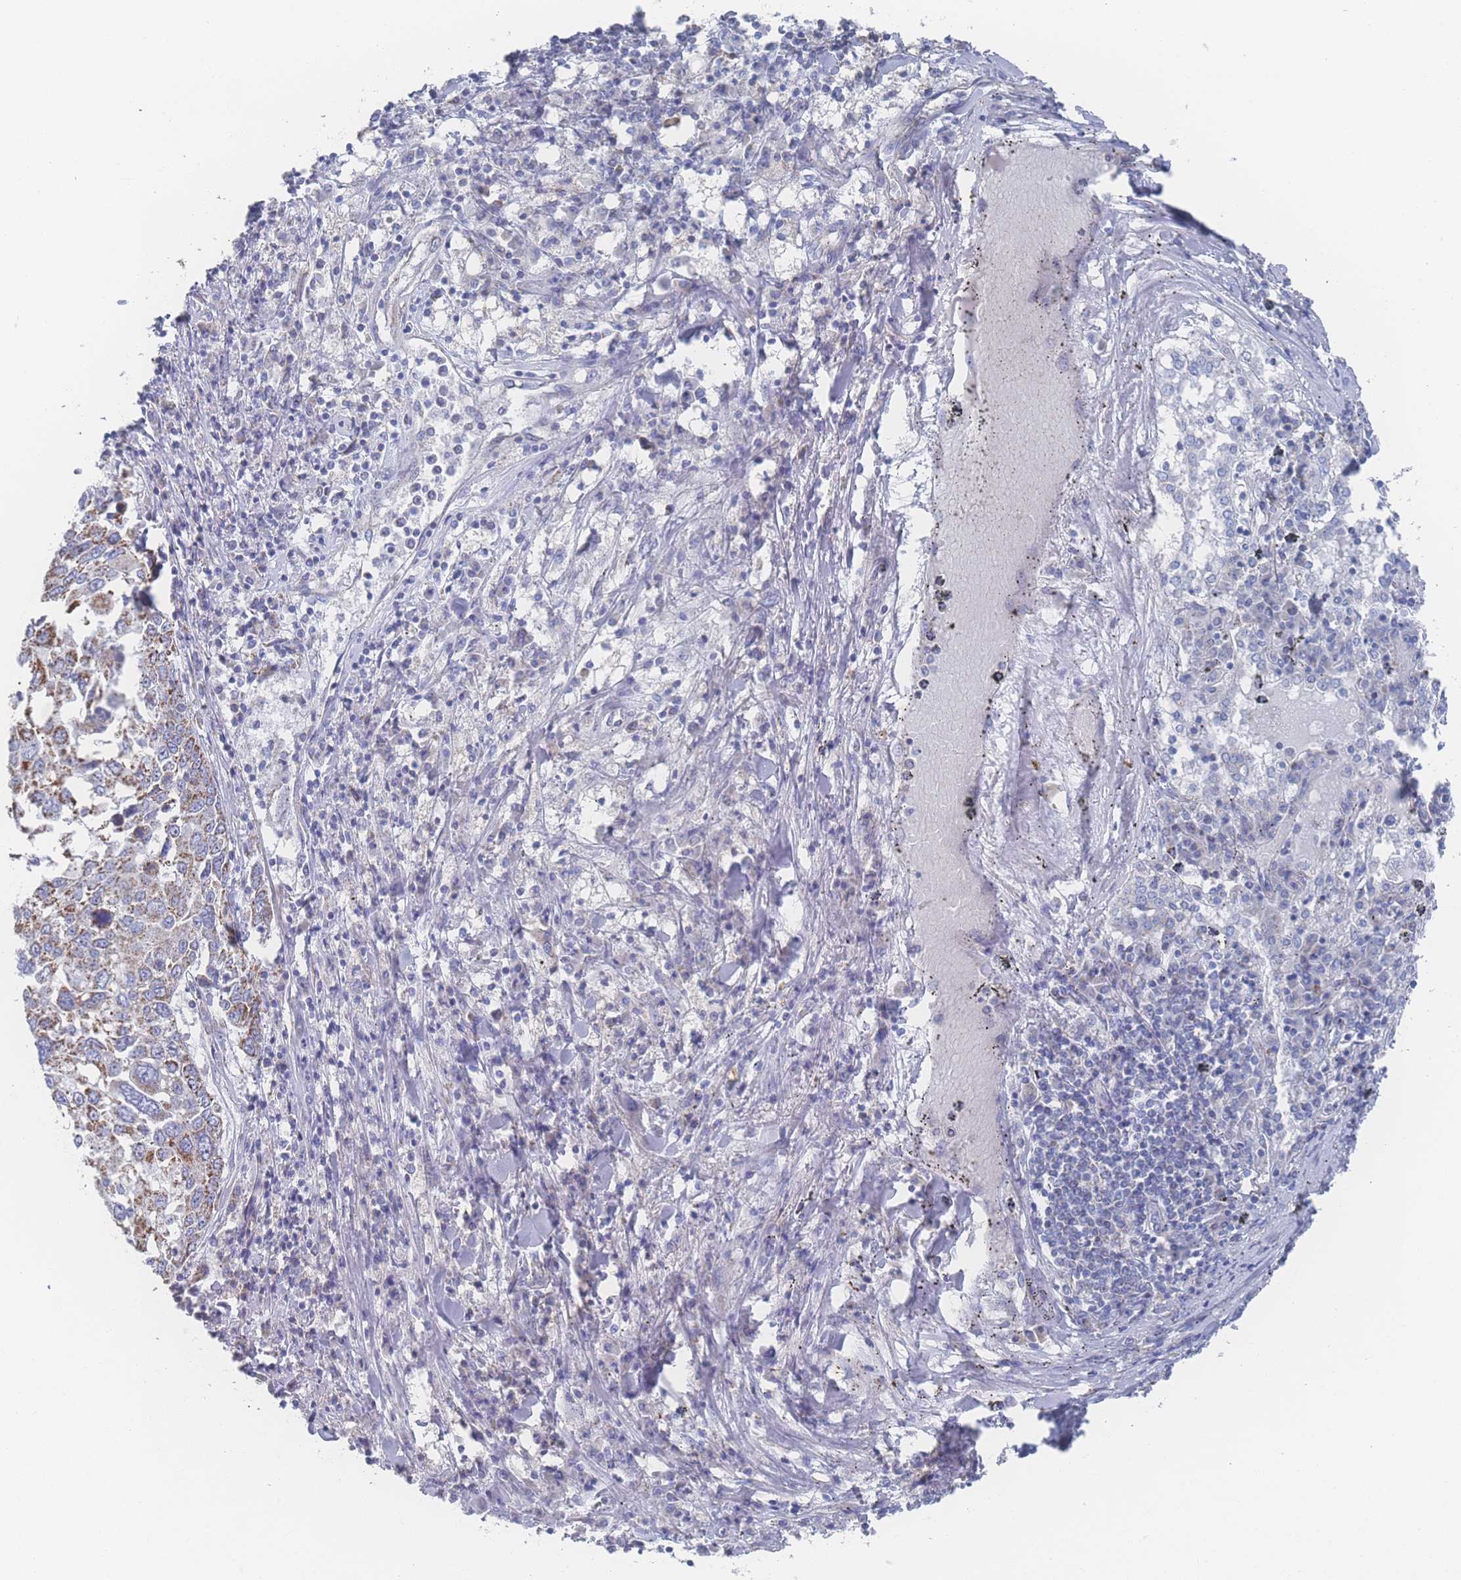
{"staining": {"intensity": "moderate", "quantity": ">75%", "location": "cytoplasmic/membranous"}, "tissue": "lung cancer", "cell_type": "Tumor cells", "image_type": "cancer", "snomed": [{"axis": "morphology", "description": "Squamous cell carcinoma, NOS"}, {"axis": "topography", "description": "Lung"}], "caption": "Tumor cells exhibit medium levels of moderate cytoplasmic/membranous expression in about >75% of cells in human squamous cell carcinoma (lung).", "gene": "SNPH", "patient": {"sex": "male", "age": 65}}